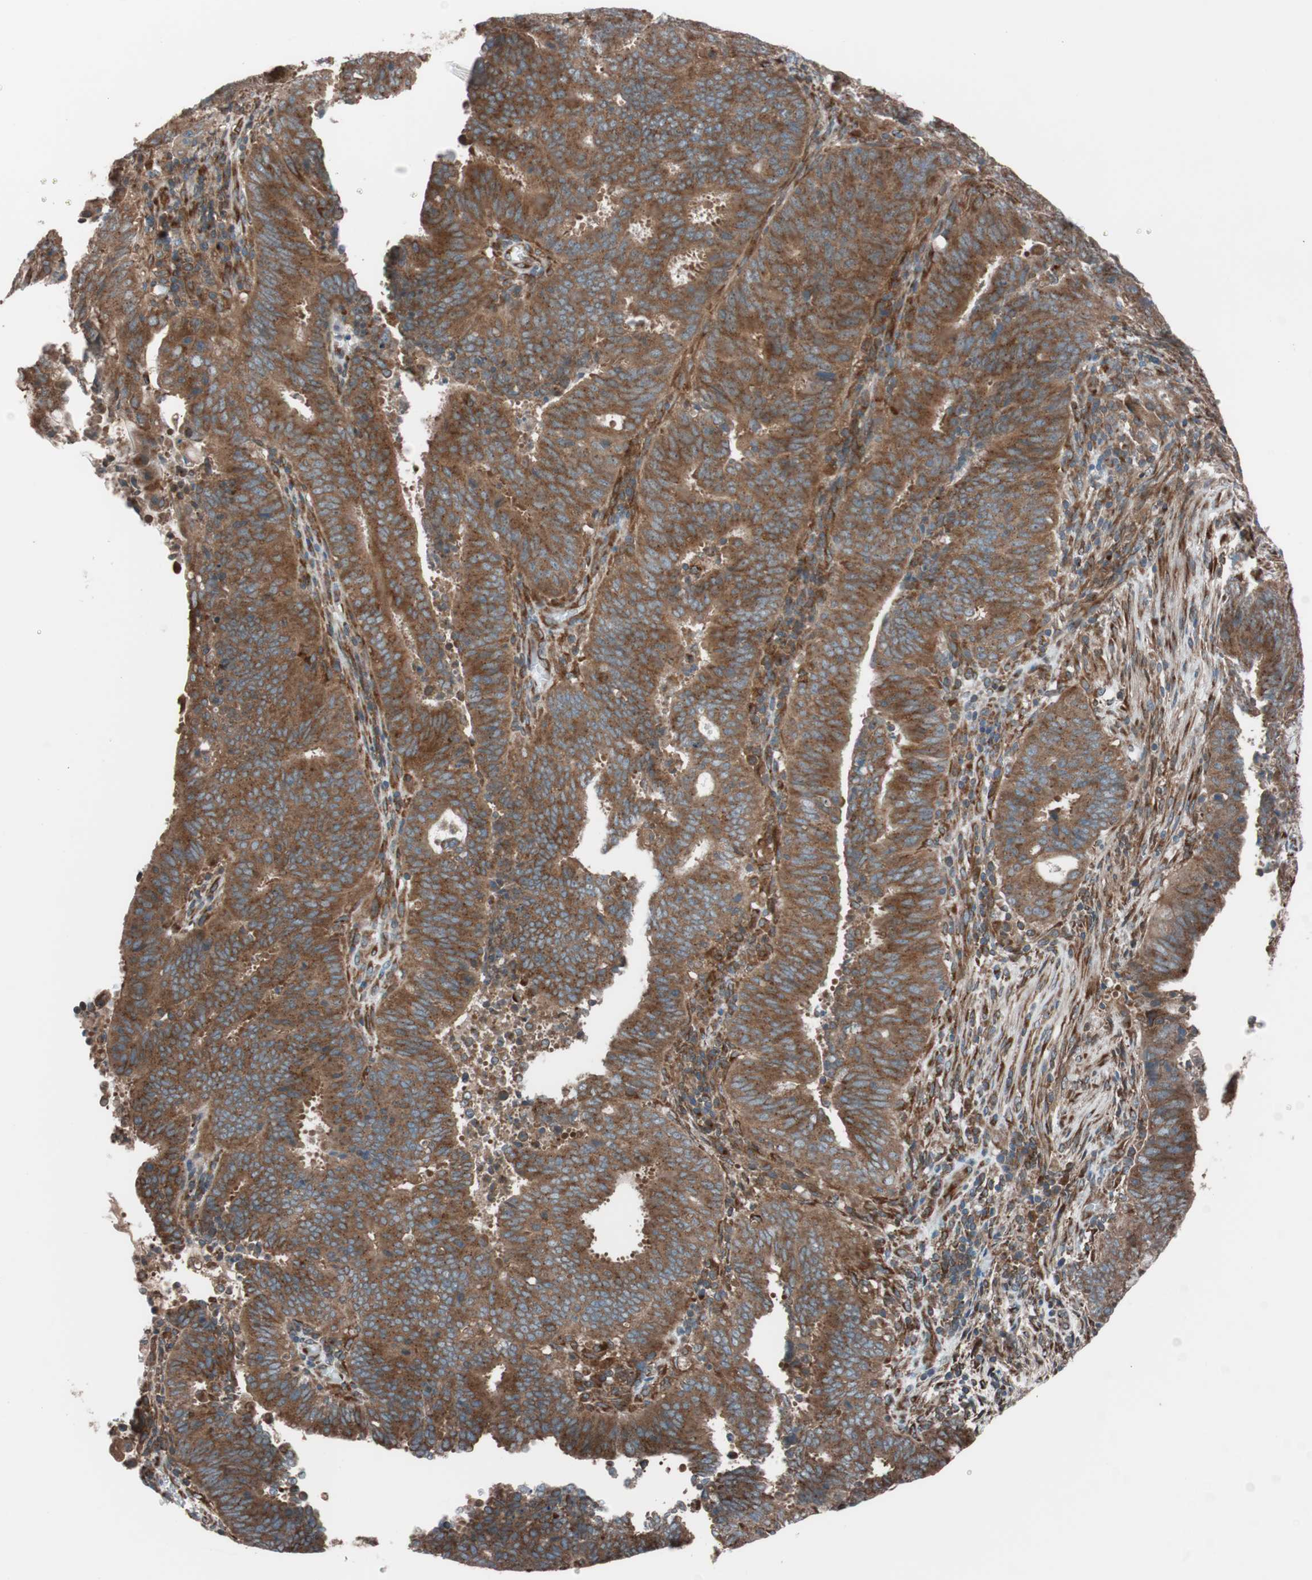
{"staining": {"intensity": "strong", "quantity": ">75%", "location": "cytoplasmic/membranous"}, "tissue": "cervical cancer", "cell_type": "Tumor cells", "image_type": "cancer", "snomed": [{"axis": "morphology", "description": "Adenocarcinoma, NOS"}, {"axis": "topography", "description": "Cervix"}], "caption": "A high amount of strong cytoplasmic/membranous positivity is present in approximately >75% of tumor cells in adenocarcinoma (cervical) tissue. Using DAB (3,3'-diaminobenzidine) (brown) and hematoxylin (blue) stains, captured at high magnification using brightfield microscopy.", "gene": "SEC31A", "patient": {"sex": "female", "age": 44}}